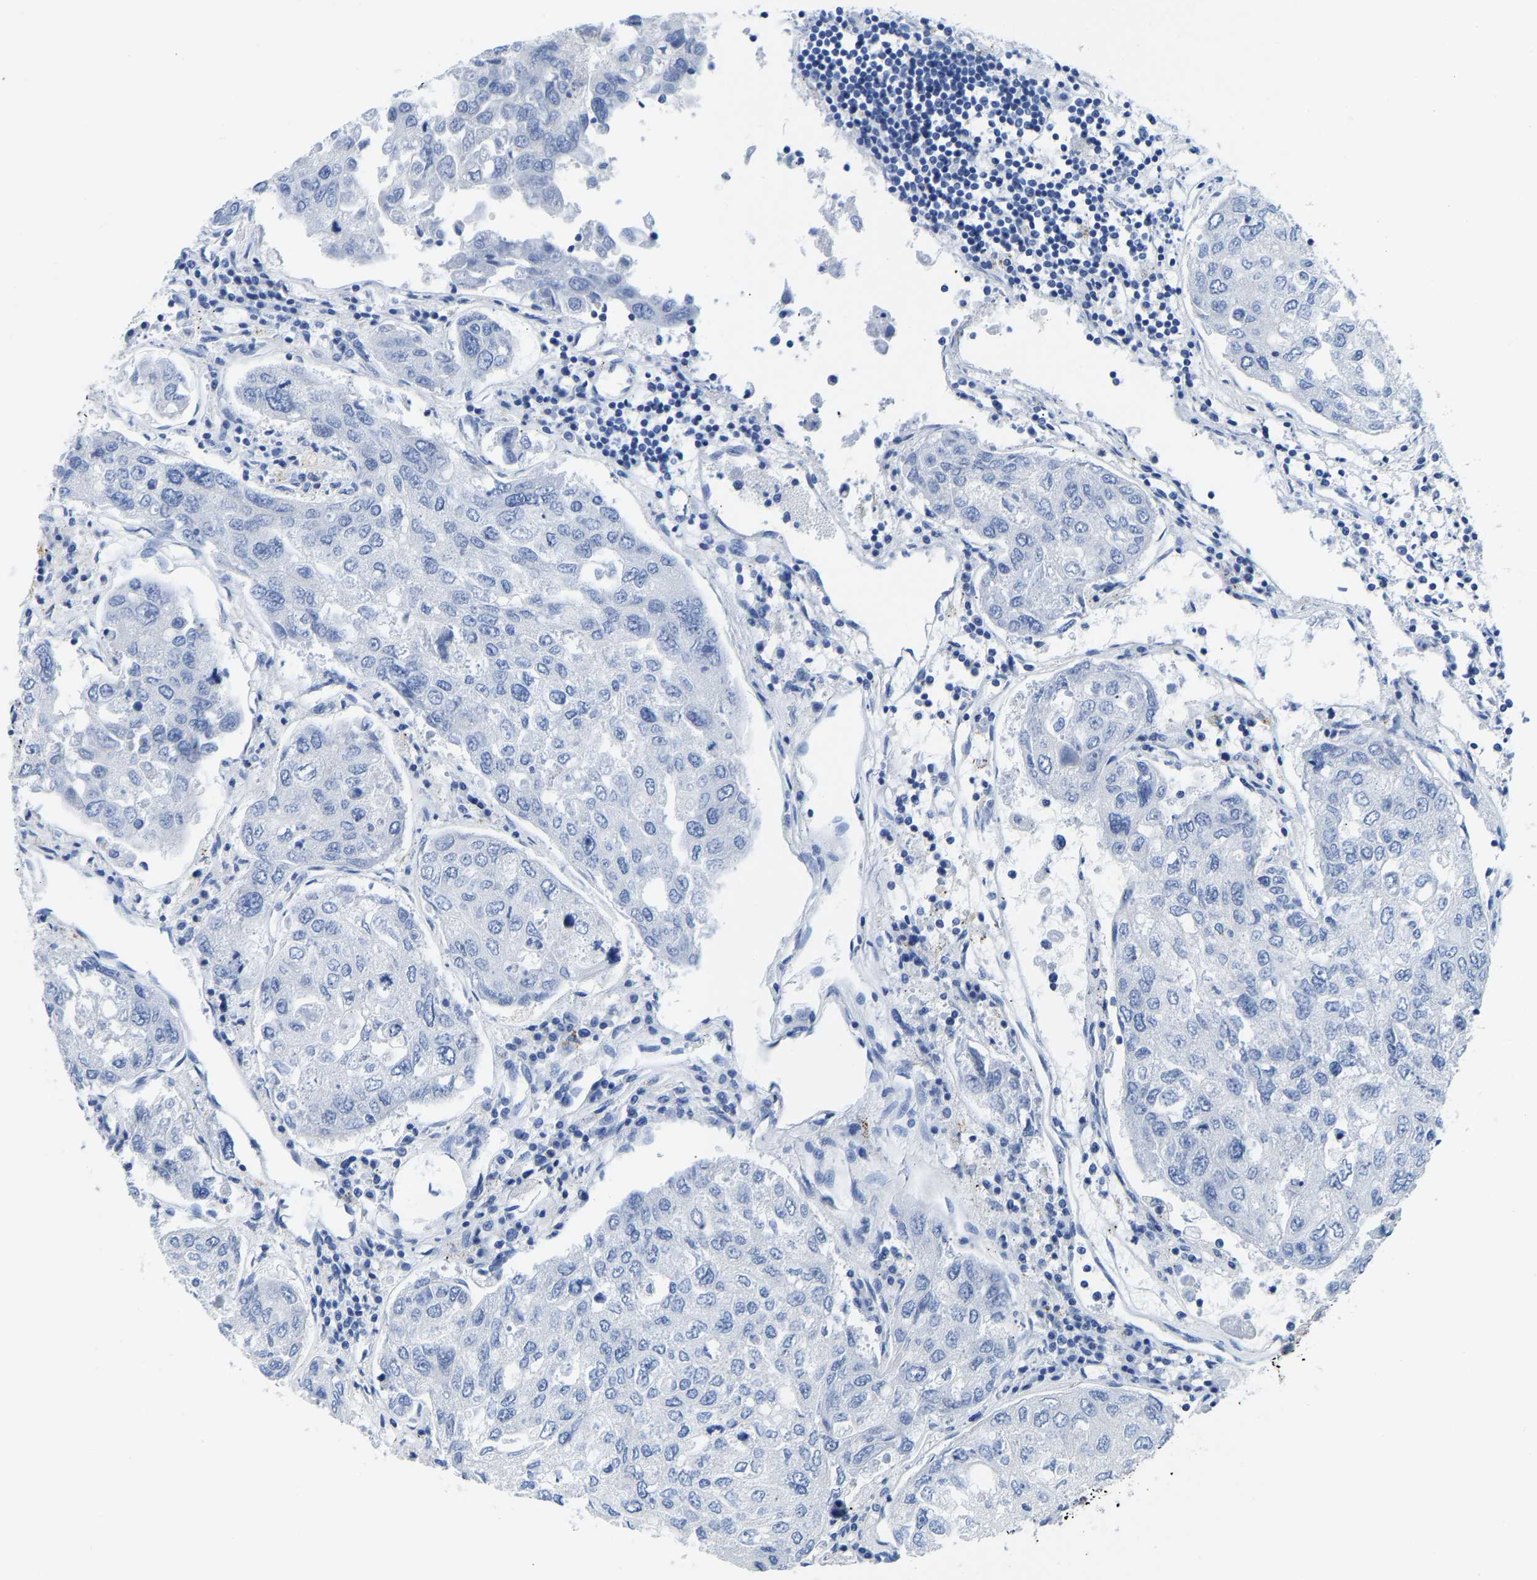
{"staining": {"intensity": "negative", "quantity": "none", "location": "none"}, "tissue": "urothelial cancer", "cell_type": "Tumor cells", "image_type": "cancer", "snomed": [{"axis": "morphology", "description": "Urothelial carcinoma, High grade"}, {"axis": "topography", "description": "Lymph node"}, {"axis": "topography", "description": "Urinary bladder"}], "caption": "Protein analysis of urothelial carcinoma (high-grade) reveals no significant expression in tumor cells. (DAB immunohistochemistry with hematoxylin counter stain).", "gene": "NKAIN3", "patient": {"sex": "male", "age": 51}}